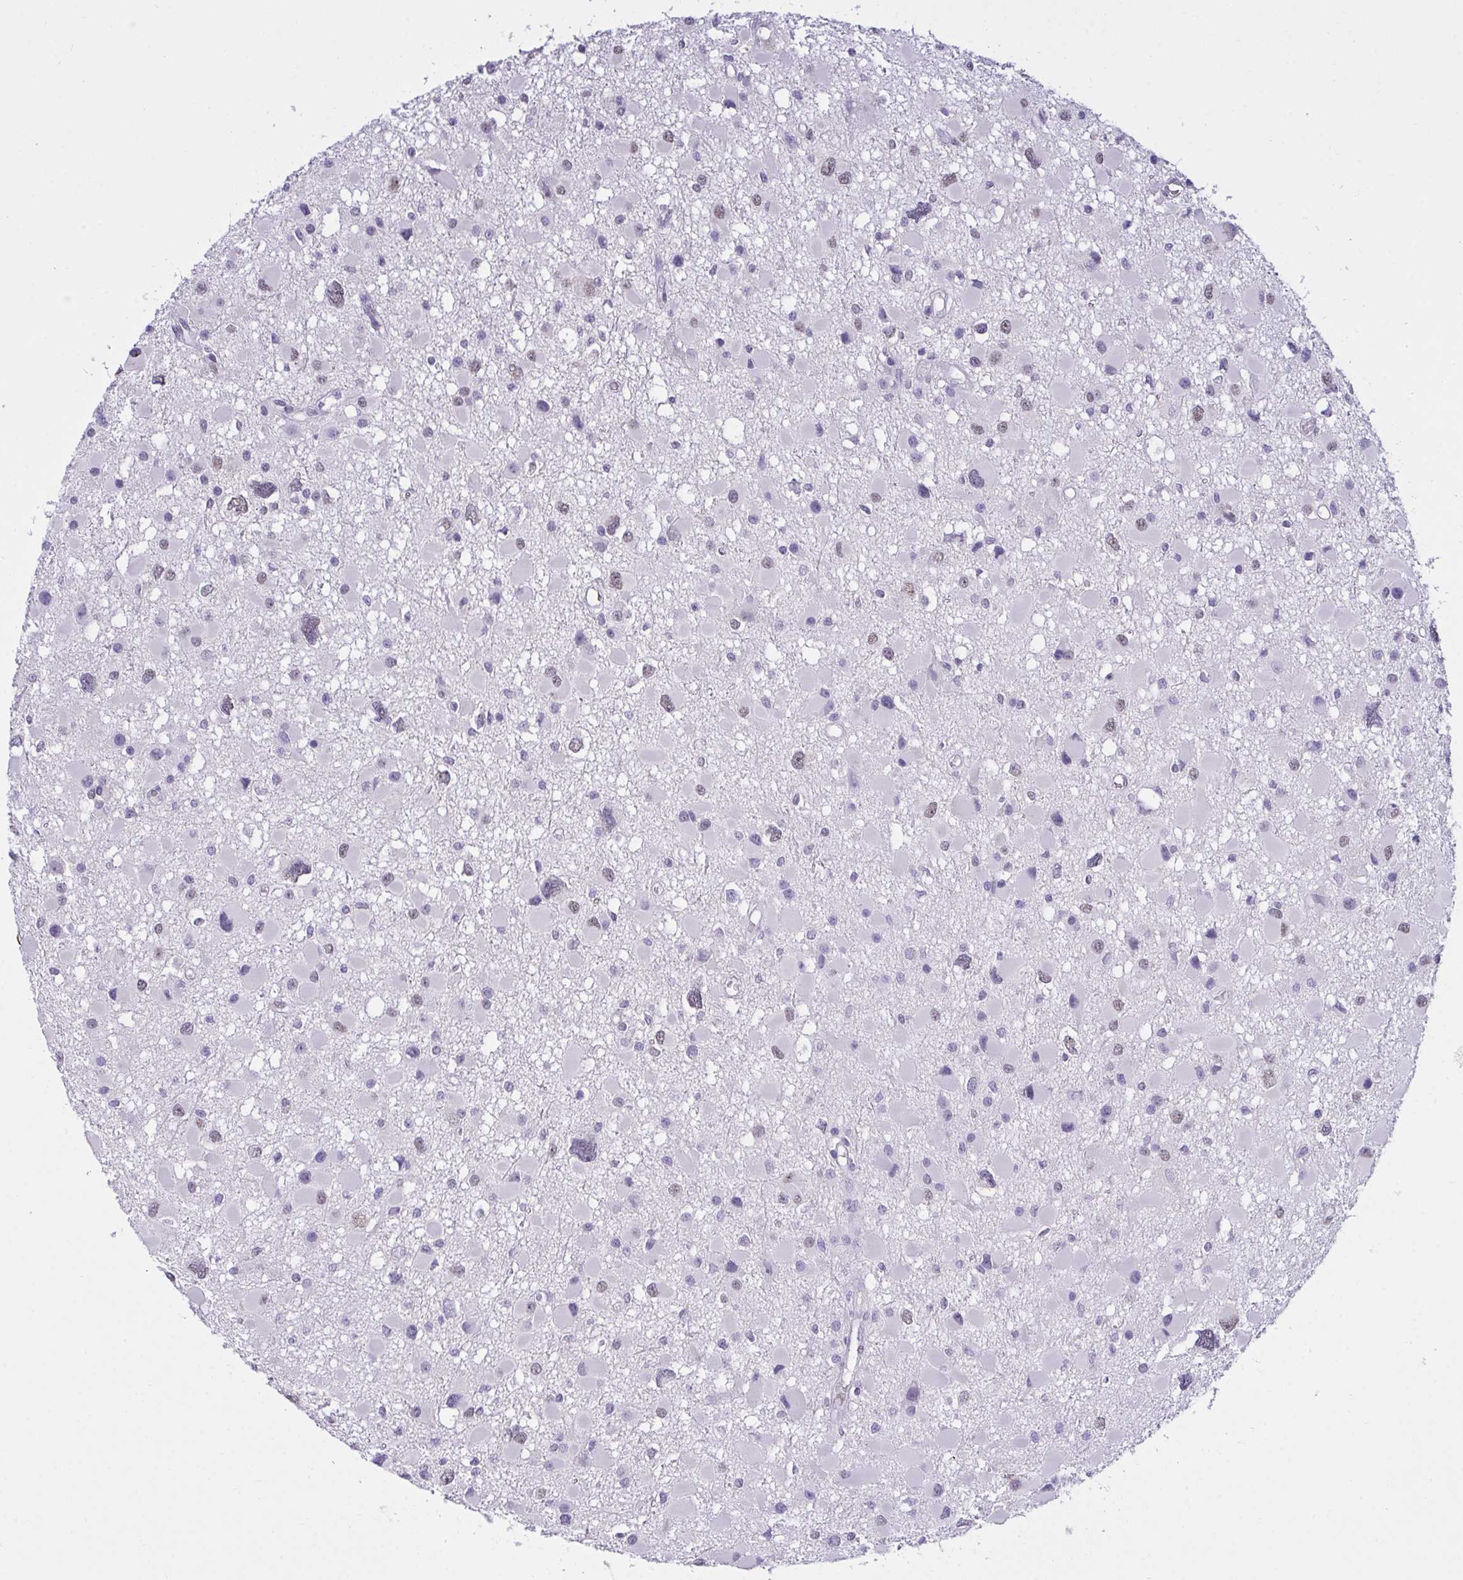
{"staining": {"intensity": "weak", "quantity": "<25%", "location": "nuclear"}, "tissue": "glioma", "cell_type": "Tumor cells", "image_type": "cancer", "snomed": [{"axis": "morphology", "description": "Glioma, malignant, High grade"}, {"axis": "topography", "description": "Brain"}], "caption": "IHC photomicrograph of human malignant high-grade glioma stained for a protein (brown), which reveals no expression in tumor cells.", "gene": "SEMA6B", "patient": {"sex": "male", "age": 54}}